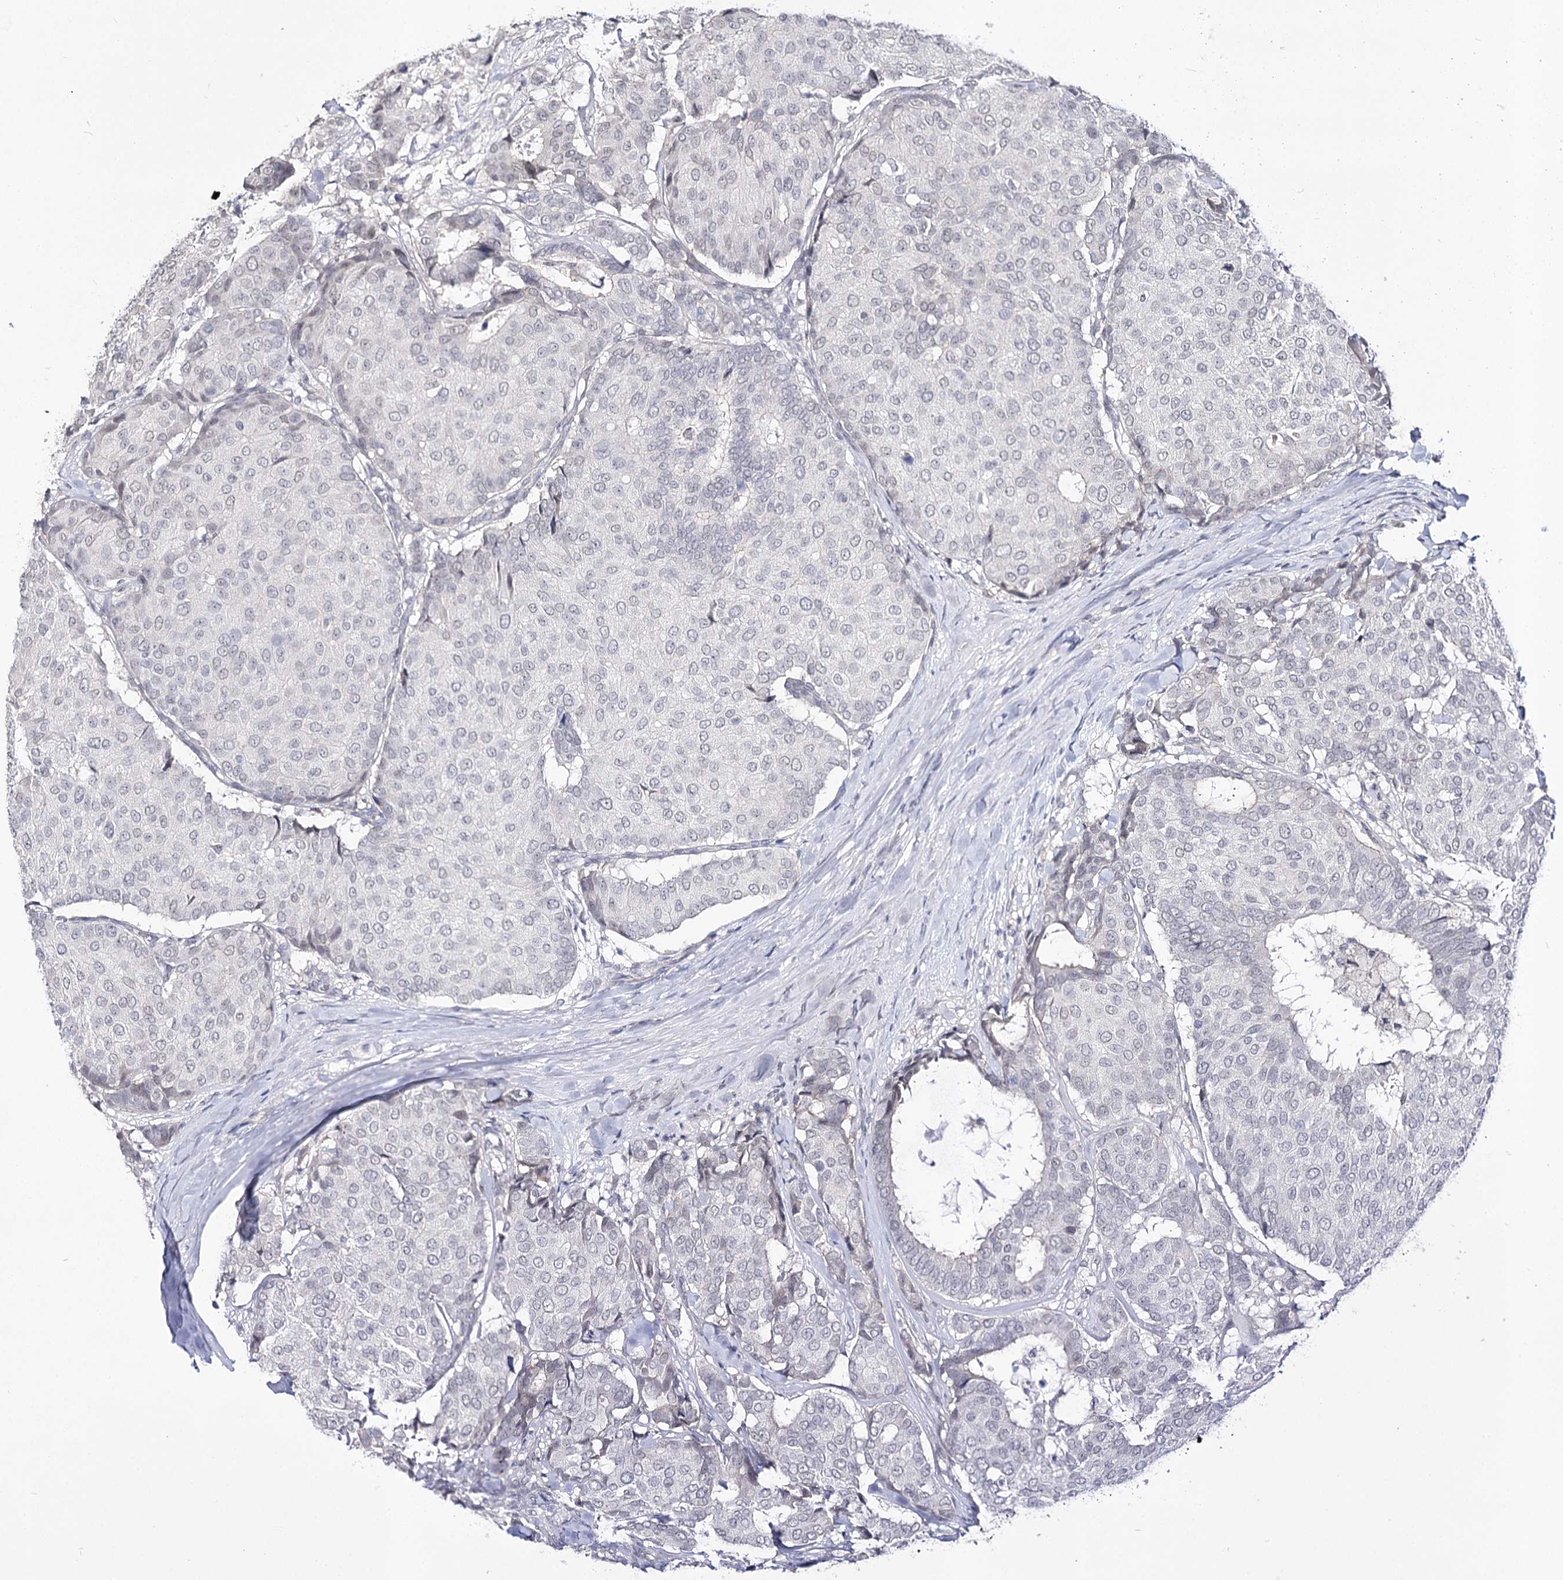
{"staining": {"intensity": "negative", "quantity": "none", "location": "none"}, "tissue": "breast cancer", "cell_type": "Tumor cells", "image_type": "cancer", "snomed": [{"axis": "morphology", "description": "Duct carcinoma"}, {"axis": "topography", "description": "Breast"}], "caption": "Immunohistochemistry of human breast cancer (infiltrating ductal carcinoma) displays no expression in tumor cells.", "gene": "ATP10B", "patient": {"sex": "female", "age": 75}}